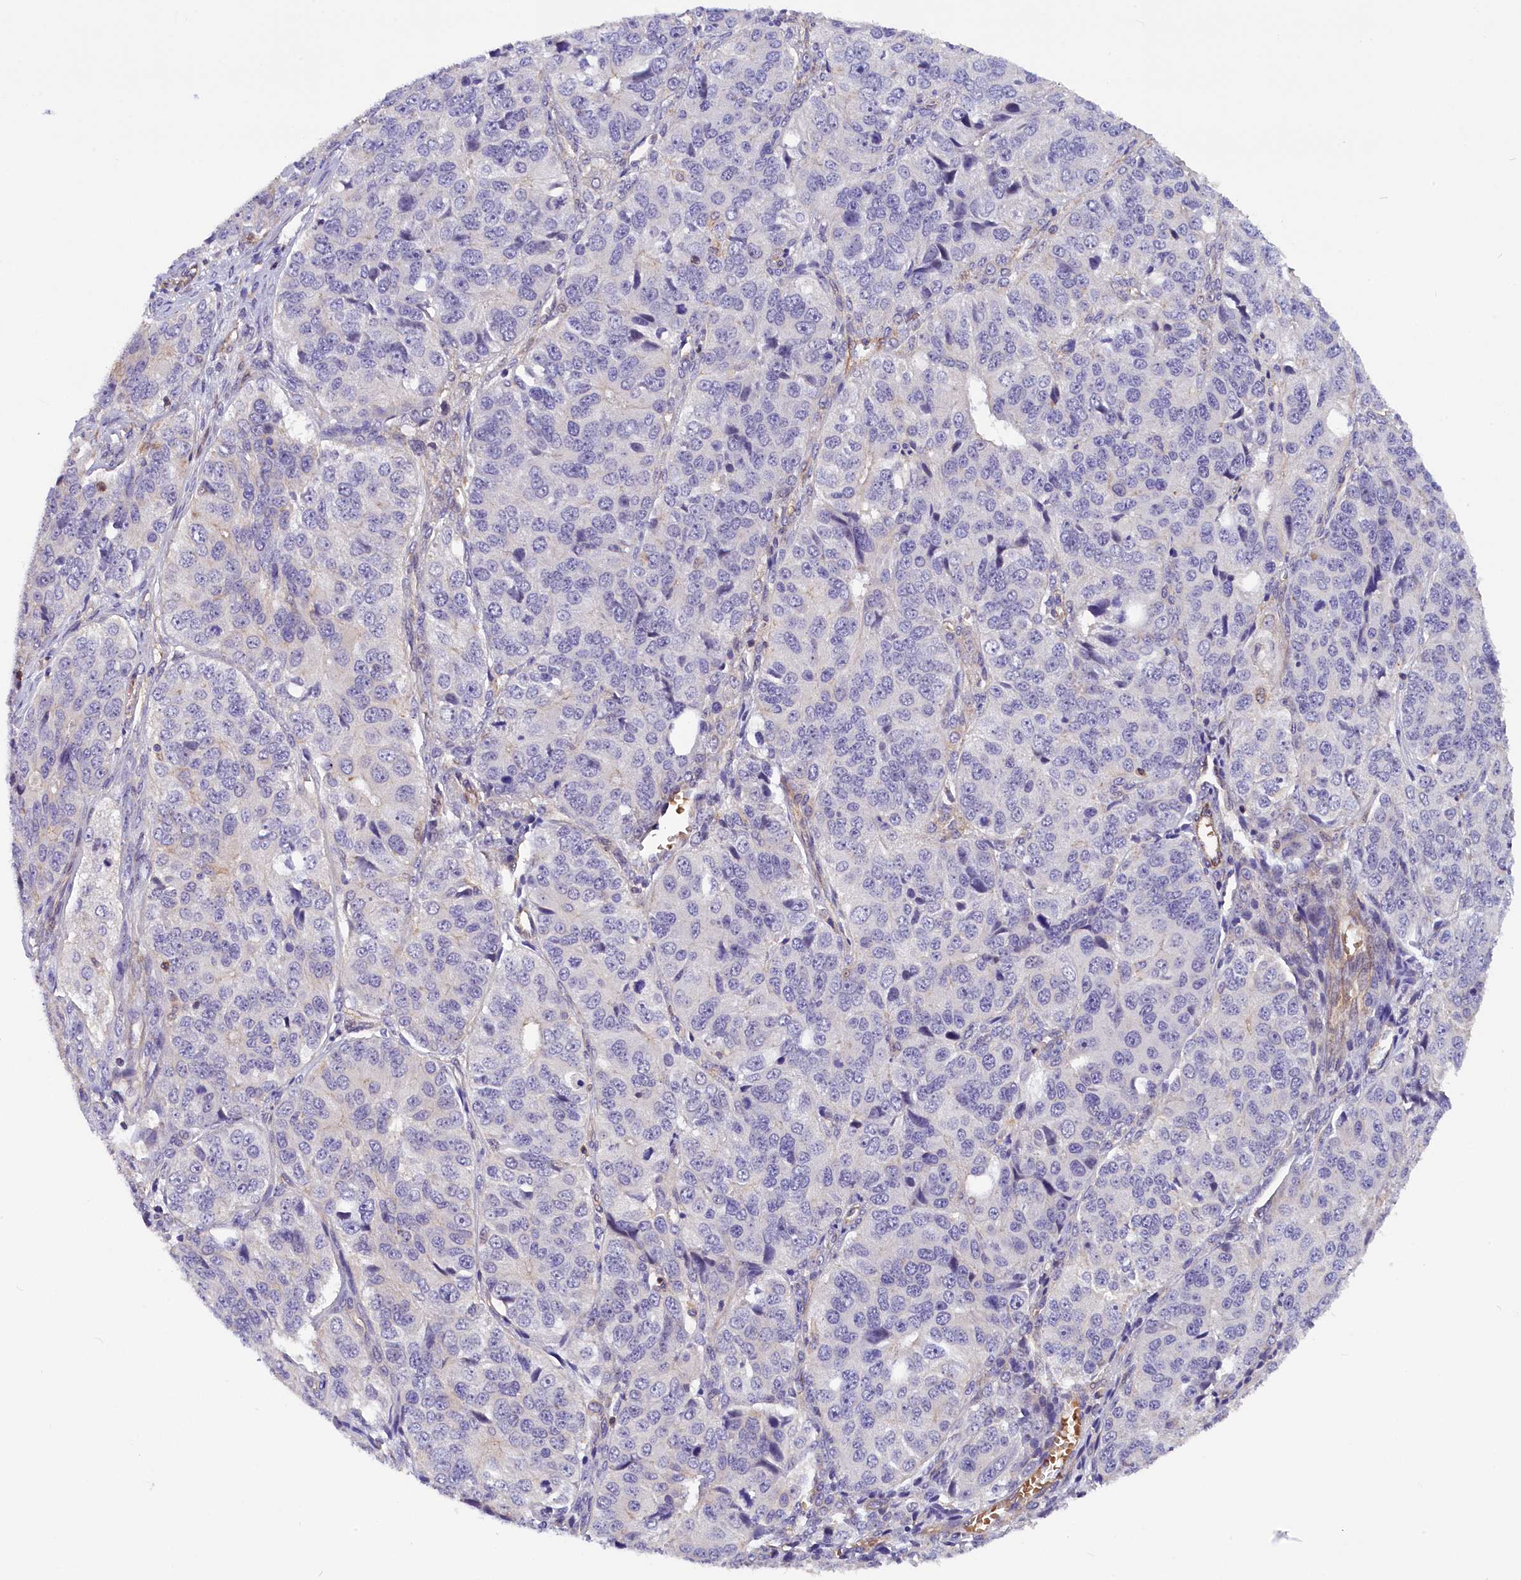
{"staining": {"intensity": "negative", "quantity": "none", "location": "none"}, "tissue": "ovarian cancer", "cell_type": "Tumor cells", "image_type": "cancer", "snomed": [{"axis": "morphology", "description": "Carcinoma, endometroid"}, {"axis": "topography", "description": "Ovary"}], "caption": "IHC micrograph of neoplastic tissue: human ovarian cancer stained with DAB (3,3'-diaminobenzidine) reveals no significant protein expression in tumor cells. (IHC, brightfield microscopy, high magnification).", "gene": "MED20", "patient": {"sex": "female", "age": 51}}